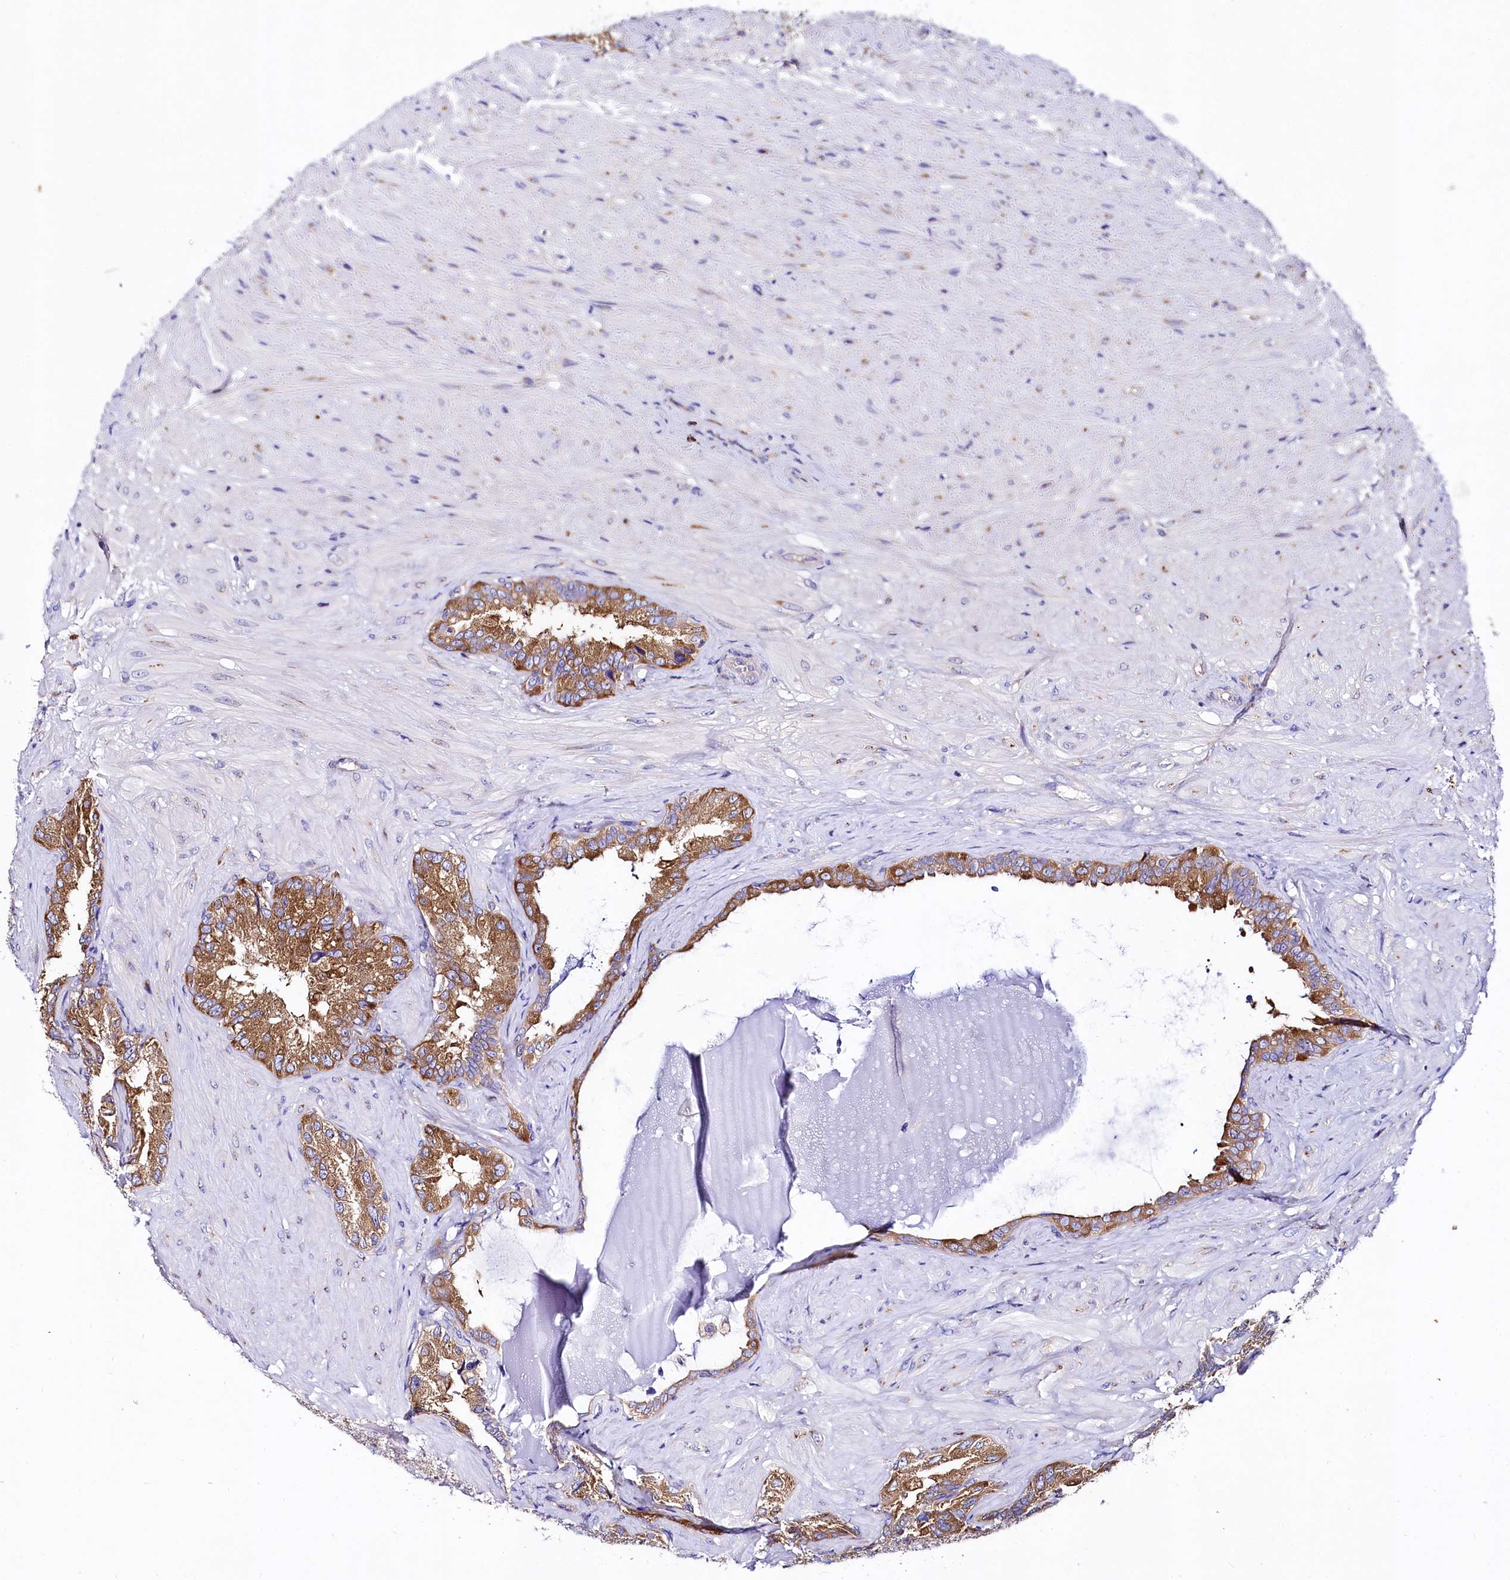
{"staining": {"intensity": "moderate", "quantity": ">75%", "location": "cytoplasmic/membranous"}, "tissue": "seminal vesicle", "cell_type": "Glandular cells", "image_type": "normal", "snomed": [{"axis": "morphology", "description": "Normal tissue, NOS"}, {"axis": "topography", "description": "Seminal veicle"}, {"axis": "topography", "description": "Peripheral nerve tissue"}], "caption": "DAB immunohistochemical staining of benign seminal vesicle demonstrates moderate cytoplasmic/membranous protein positivity in about >75% of glandular cells. Nuclei are stained in blue.", "gene": "QARS1", "patient": {"sex": "male", "age": 67}}